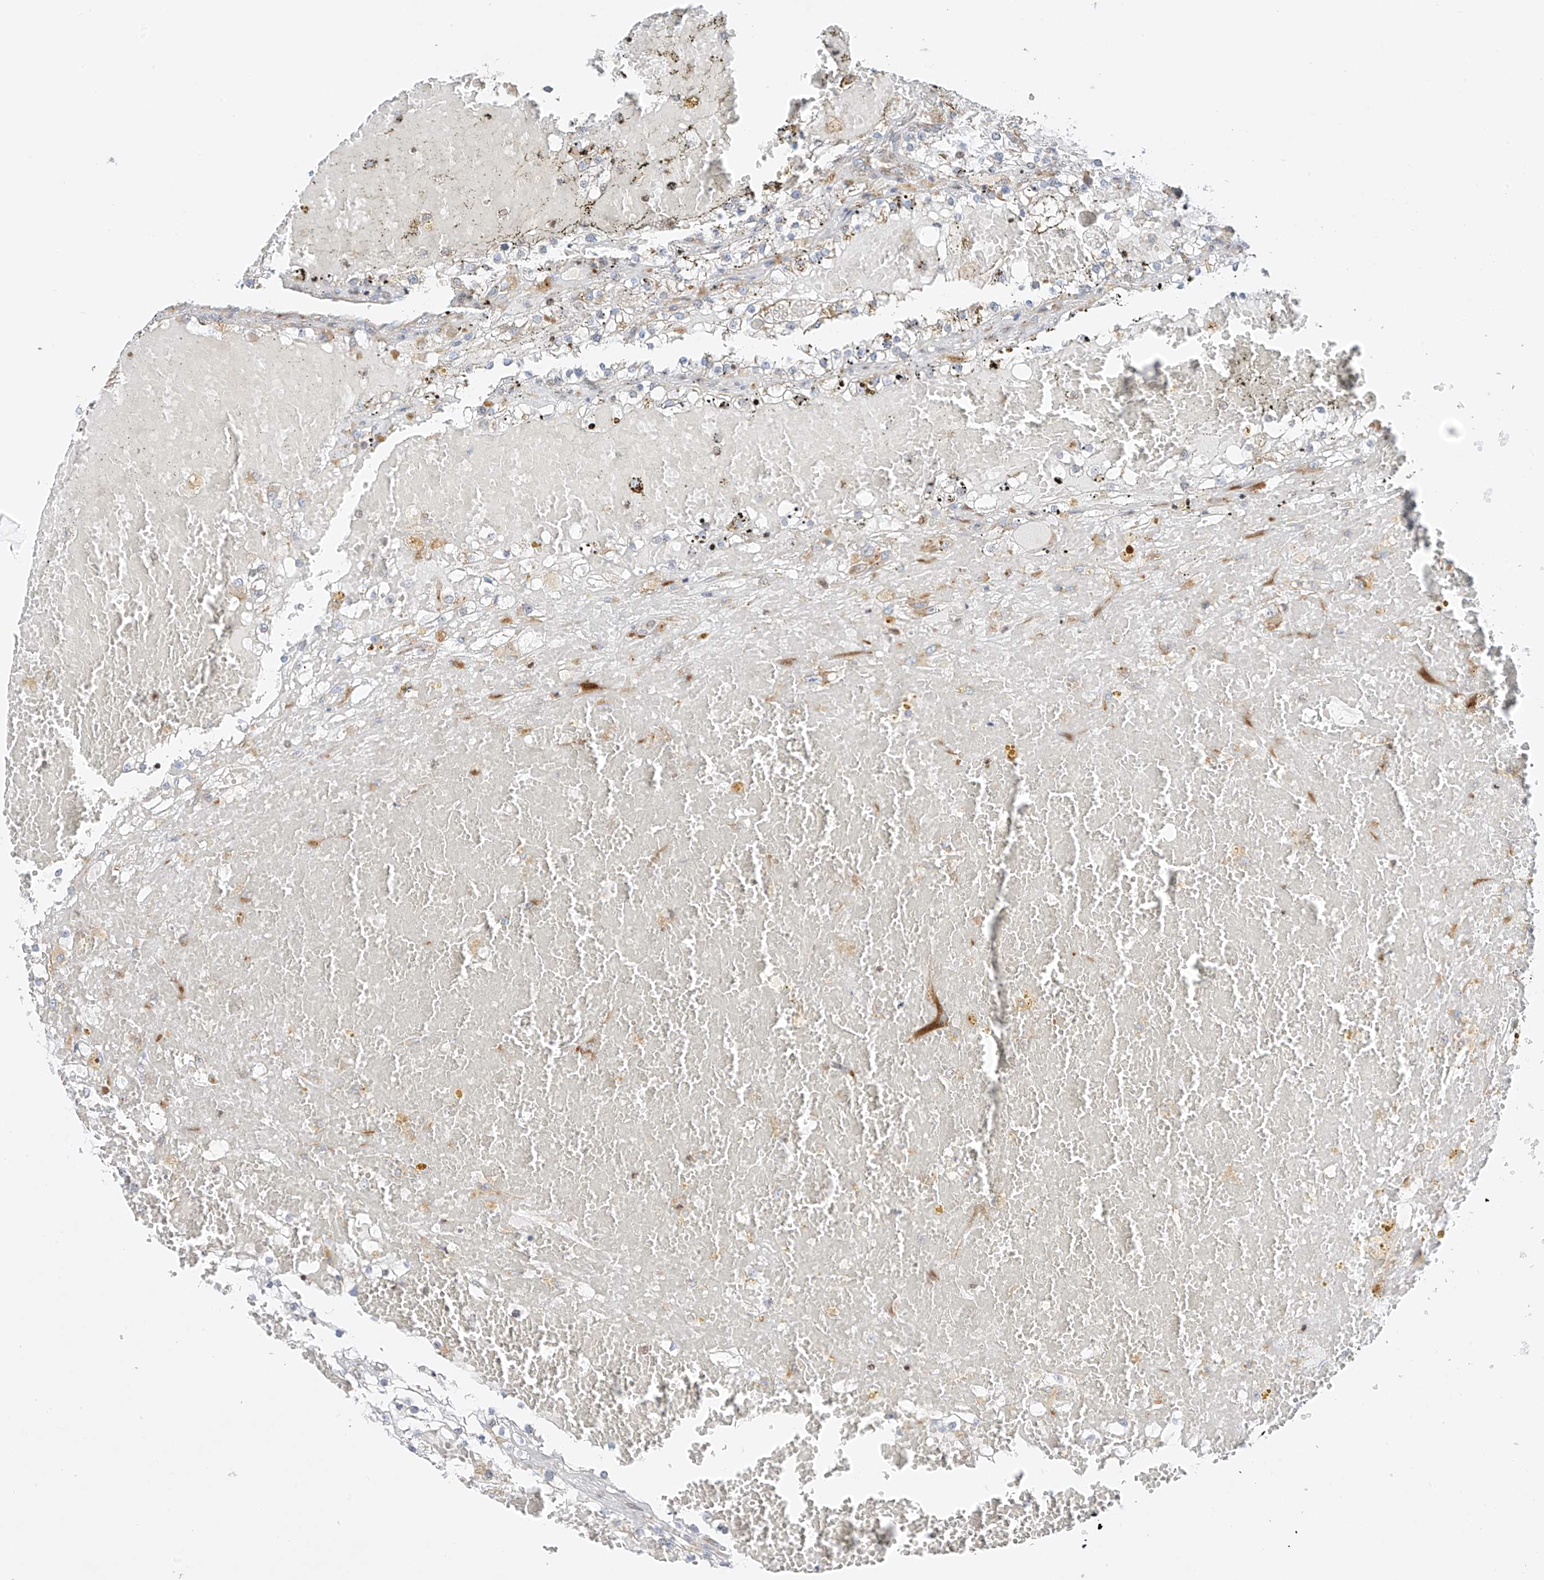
{"staining": {"intensity": "negative", "quantity": "none", "location": "none"}, "tissue": "renal cancer", "cell_type": "Tumor cells", "image_type": "cancer", "snomed": [{"axis": "morphology", "description": "Normal tissue, NOS"}, {"axis": "morphology", "description": "Adenocarcinoma, NOS"}, {"axis": "topography", "description": "Kidney"}], "caption": "Immunohistochemistry image of human adenocarcinoma (renal) stained for a protein (brown), which reveals no expression in tumor cells.", "gene": "EDF1", "patient": {"sex": "male", "age": 68}}